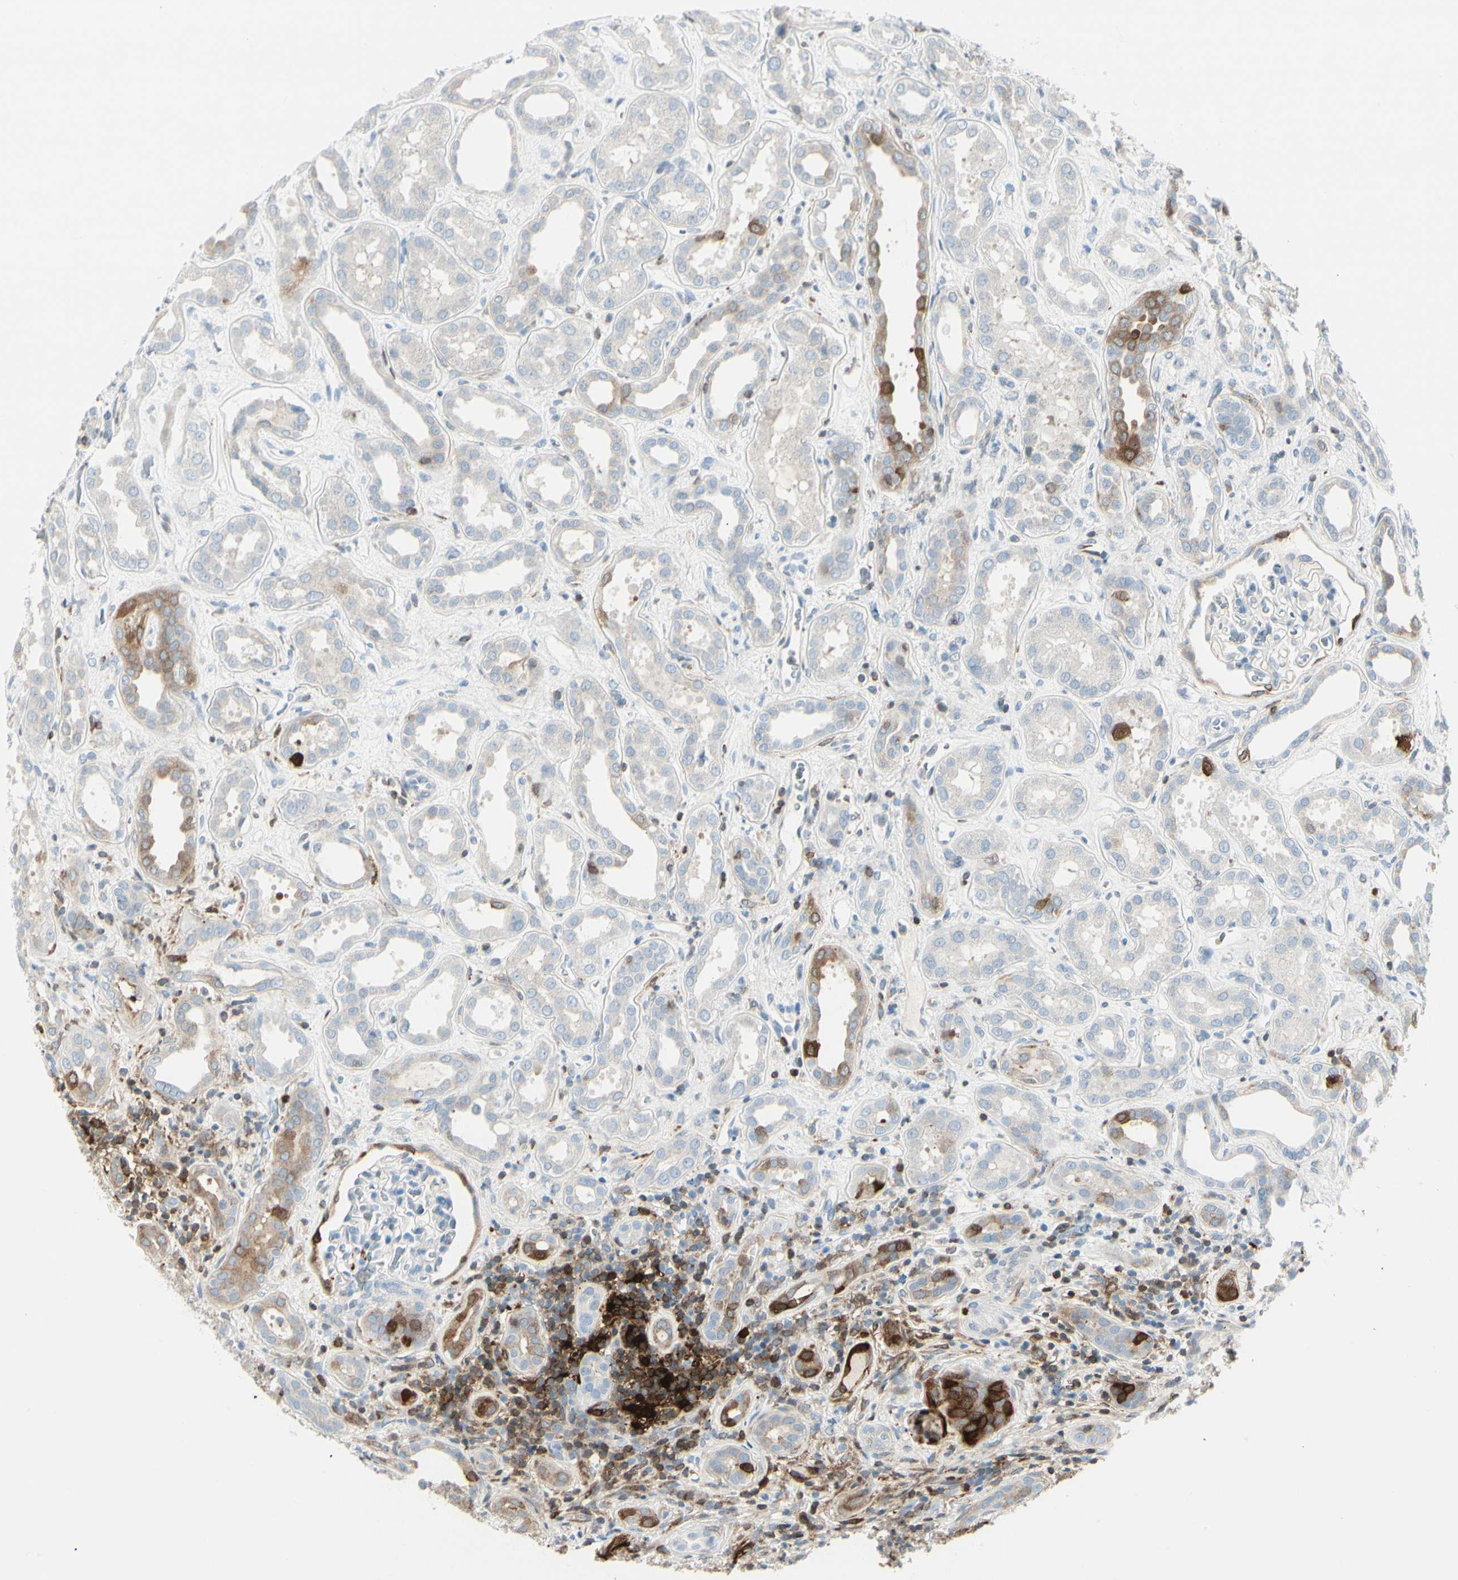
{"staining": {"intensity": "negative", "quantity": "none", "location": "none"}, "tissue": "kidney", "cell_type": "Cells in glomeruli", "image_type": "normal", "snomed": [{"axis": "morphology", "description": "Normal tissue, NOS"}, {"axis": "topography", "description": "Kidney"}], "caption": "This photomicrograph is of unremarkable kidney stained with immunohistochemistry (IHC) to label a protein in brown with the nuclei are counter-stained blue. There is no staining in cells in glomeruli.", "gene": "TRAF1", "patient": {"sex": "male", "age": 59}}